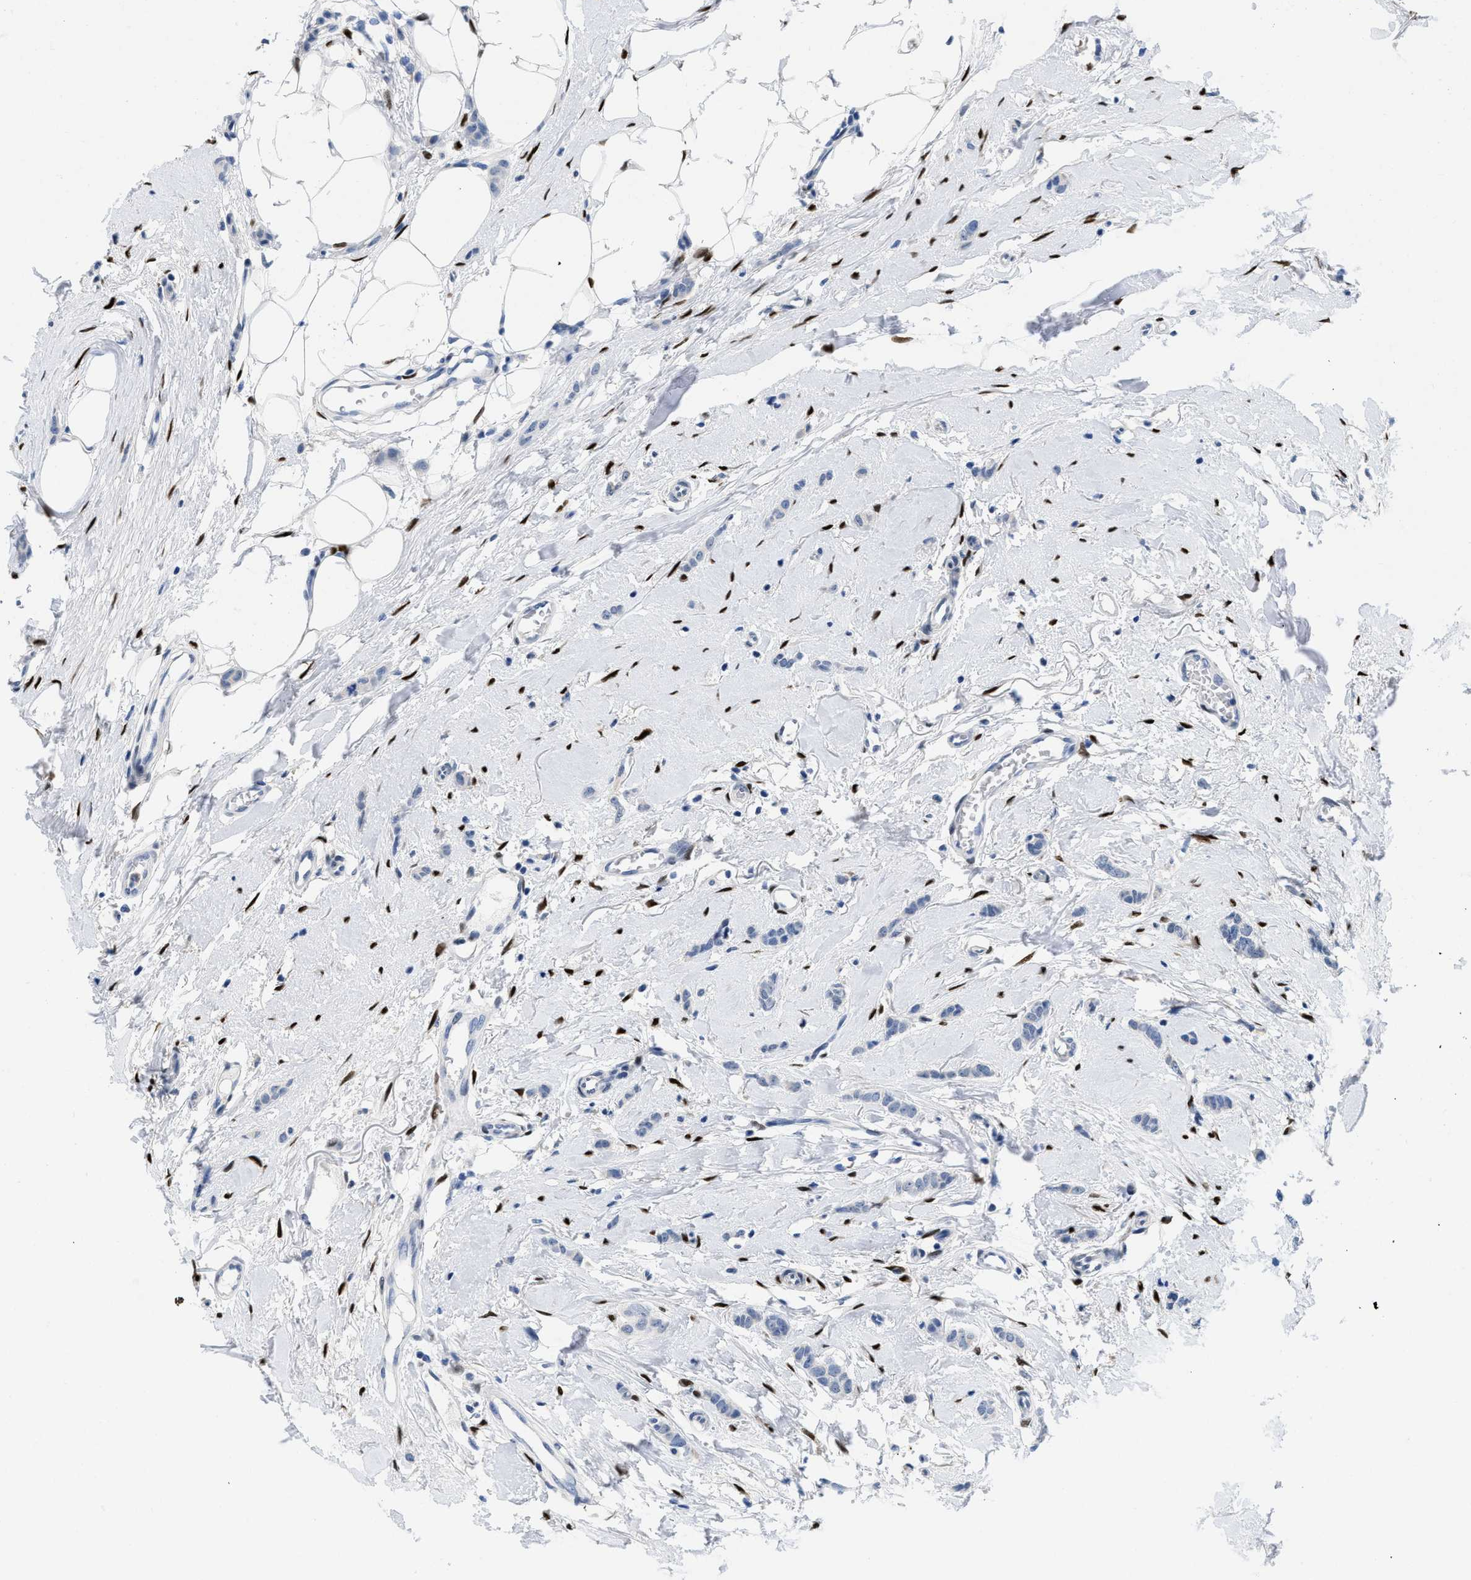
{"staining": {"intensity": "negative", "quantity": "none", "location": "none"}, "tissue": "breast cancer", "cell_type": "Tumor cells", "image_type": "cancer", "snomed": [{"axis": "morphology", "description": "Lobular carcinoma"}, {"axis": "topography", "description": "Skin"}, {"axis": "topography", "description": "Breast"}], "caption": "DAB immunohistochemical staining of lobular carcinoma (breast) demonstrates no significant expression in tumor cells.", "gene": "NFIX", "patient": {"sex": "female", "age": 46}}